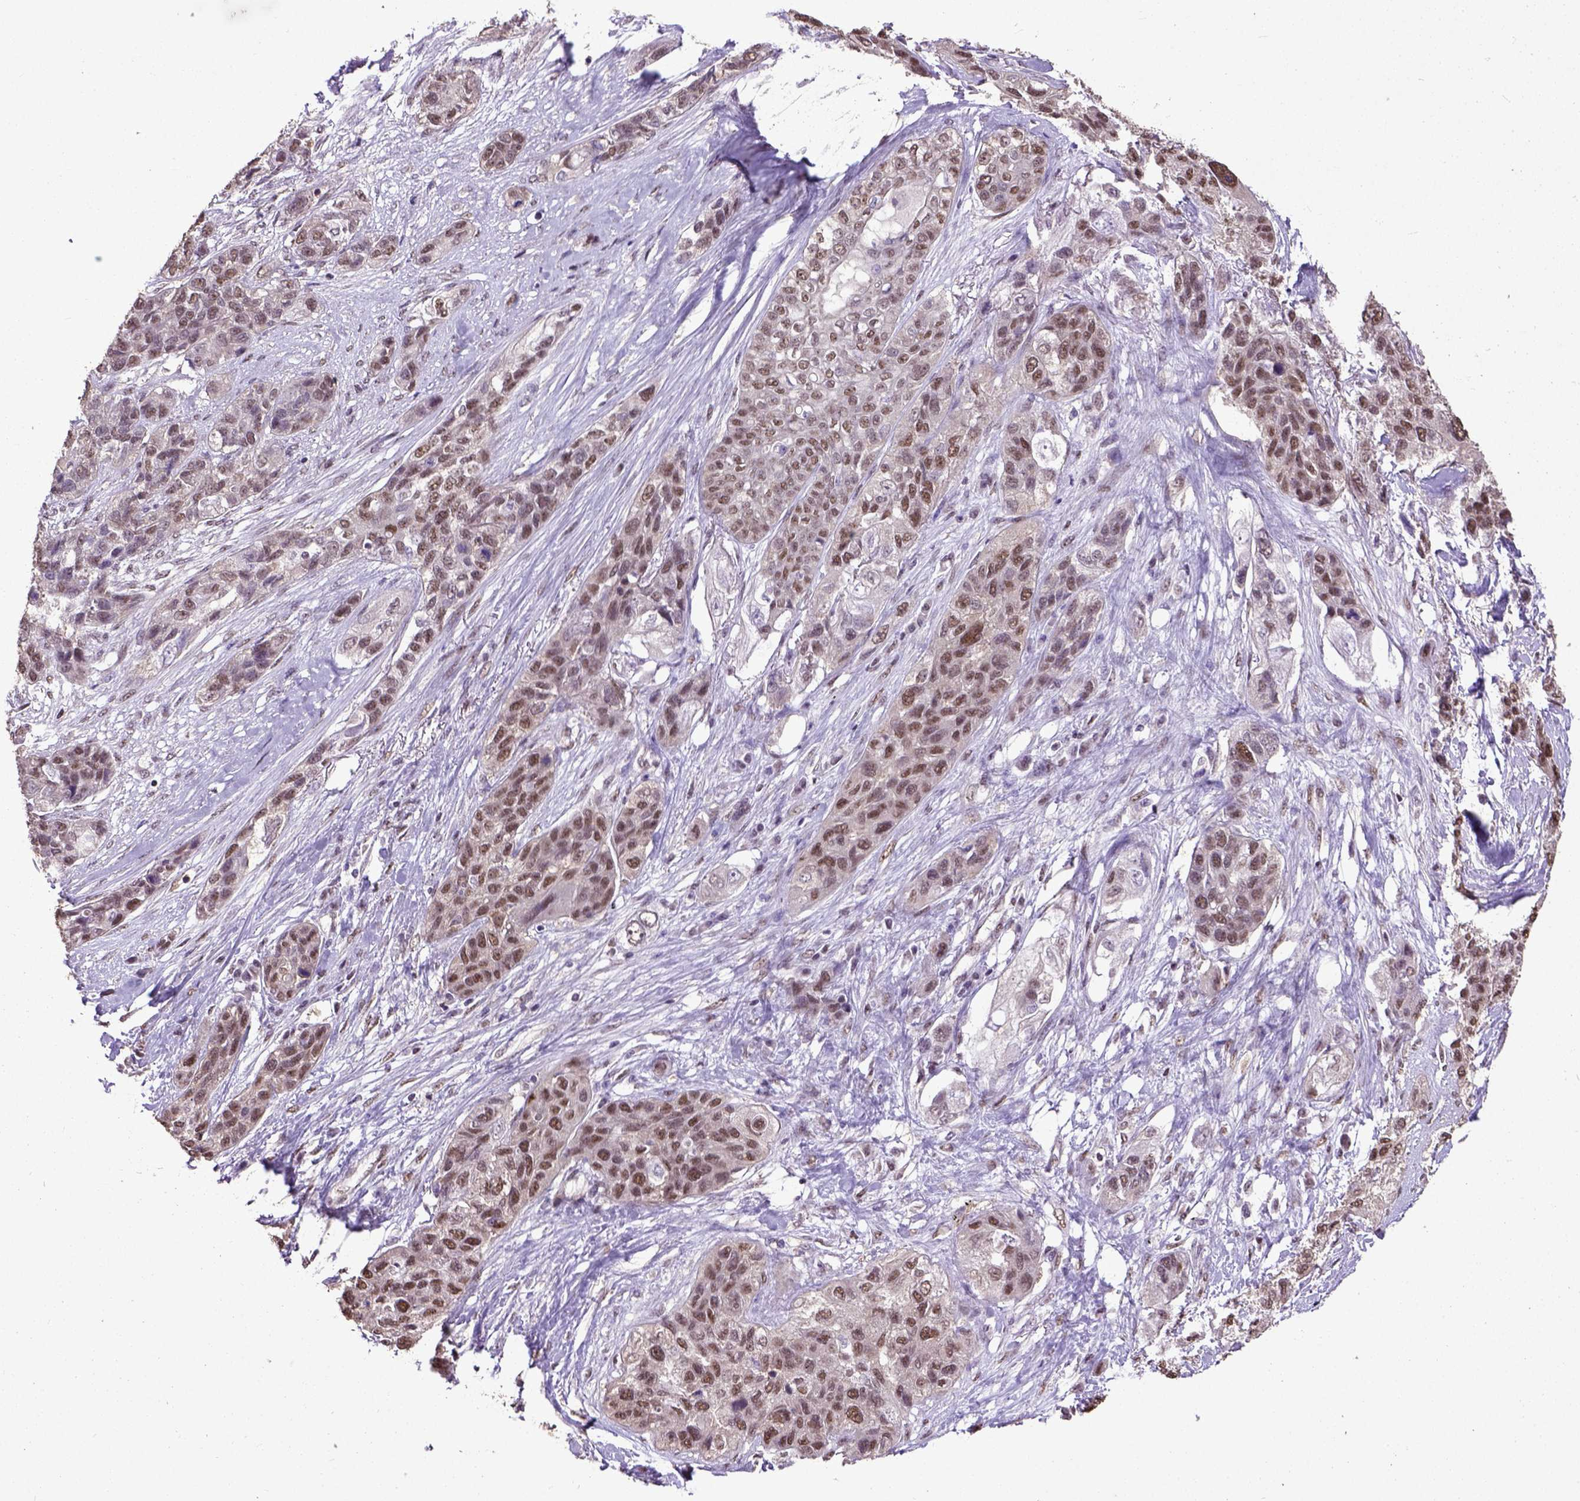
{"staining": {"intensity": "moderate", "quantity": ">75%", "location": "nuclear"}, "tissue": "lung cancer", "cell_type": "Tumor cells", "image_type": "cancer", "snomed": [{"axis": "morphology", "description": "Squamous cell carcinoma, NOS"}, {"axis": "topography", "description": "Lung"}], "caption": "There is medium levels of moderate nuclear staining in tumor cells of lung squamous cell carcinoma, as demonstrated by immunohistochemical staining (brown color).", "gene": "UBA3", "patient": {"sex": "female", "age": 70}}